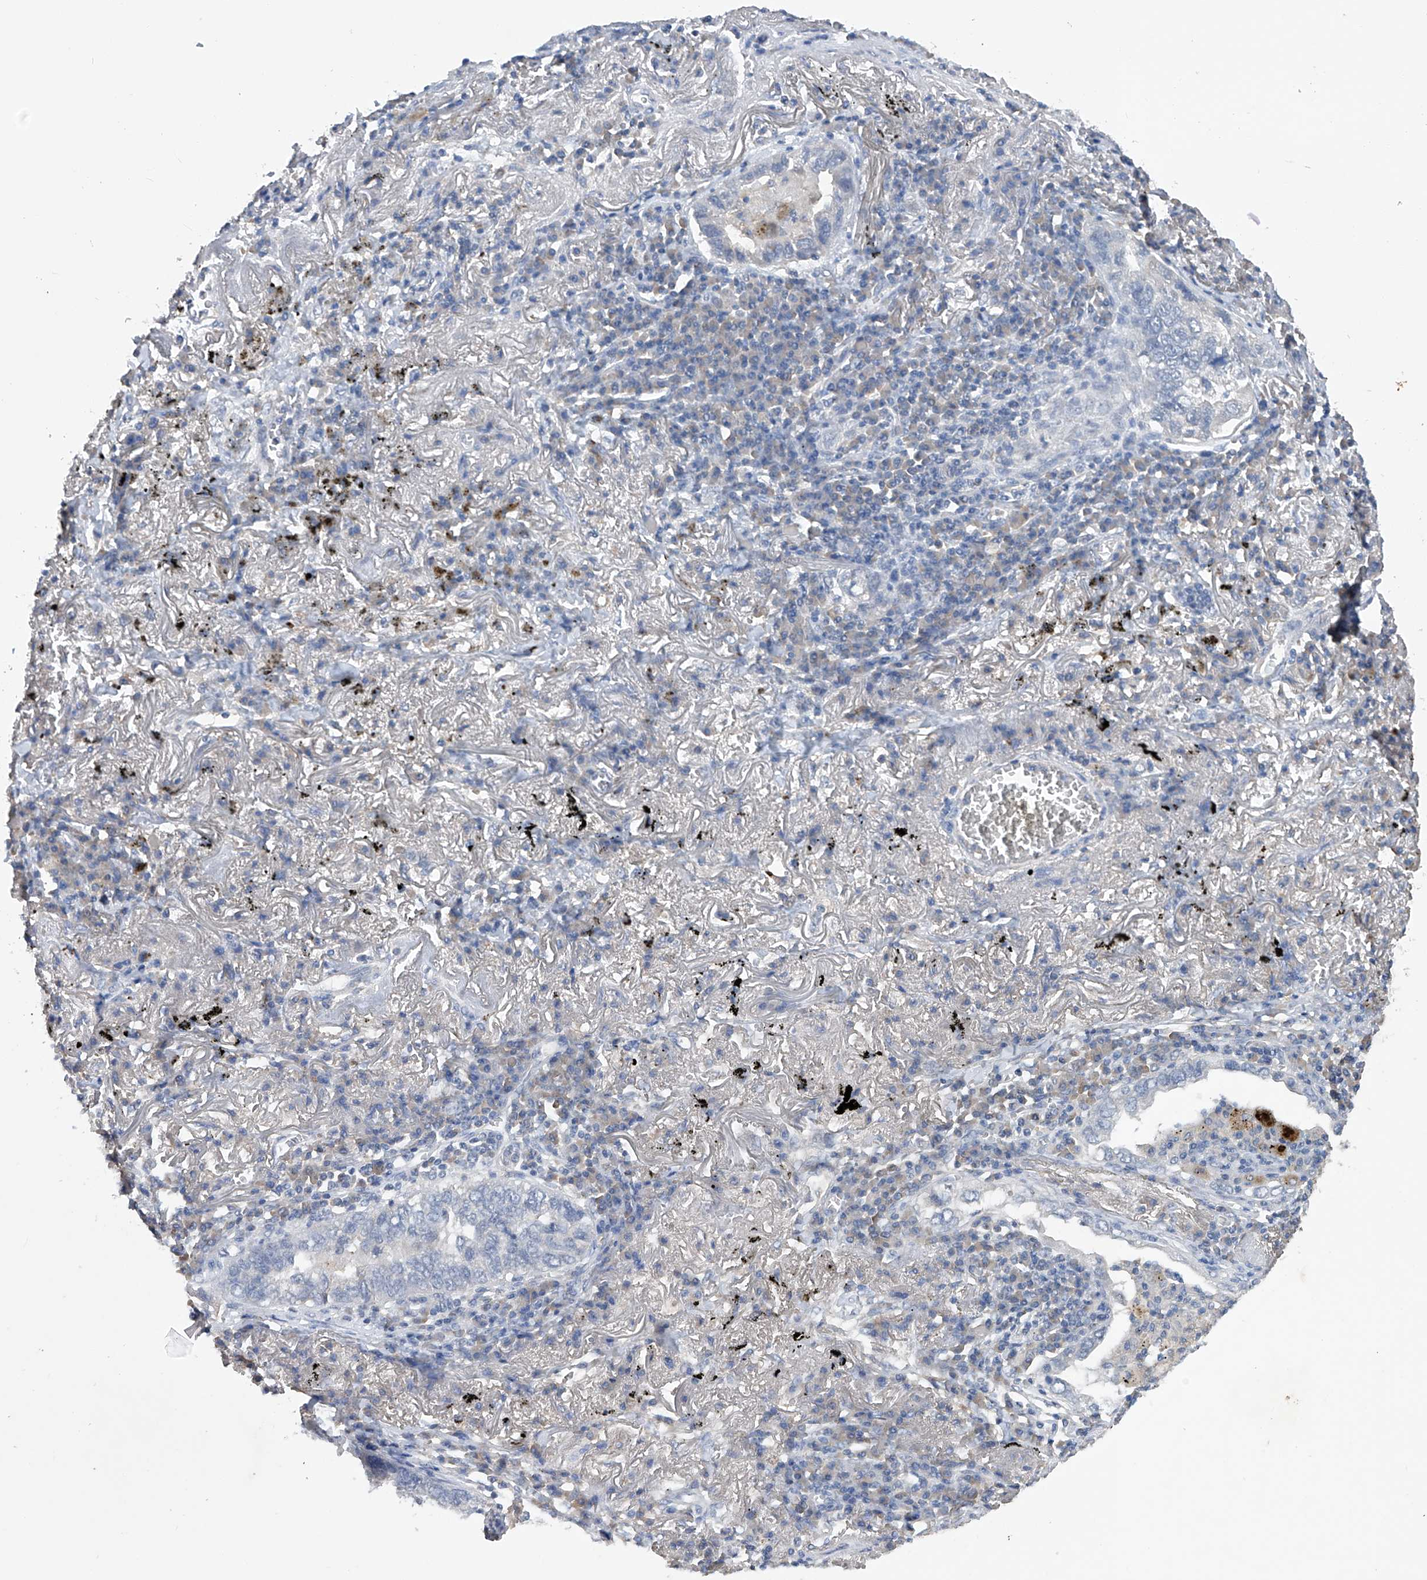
{"staining": {"intensity": "negative", "quantity": "none", "location": "none"}, "tissue": "lung cancer", "cell_type": "Tumor cells", "image_type": "cancer", "snomed": [{"axis": "morphology", "description": "Adenocarcinoma, NOS"}, {"axis": "topography", "description": "Lung"}], "caption": "This is a image of immunohistochemistry (IHC) staining of lung adenocarcinoma, which shows no expression in tumor cells. (DAB IHC visualized using brightfield microscopy, high magnification).", "gene": "PCSK5", "patient": {"sex": "male", "age": 65}}